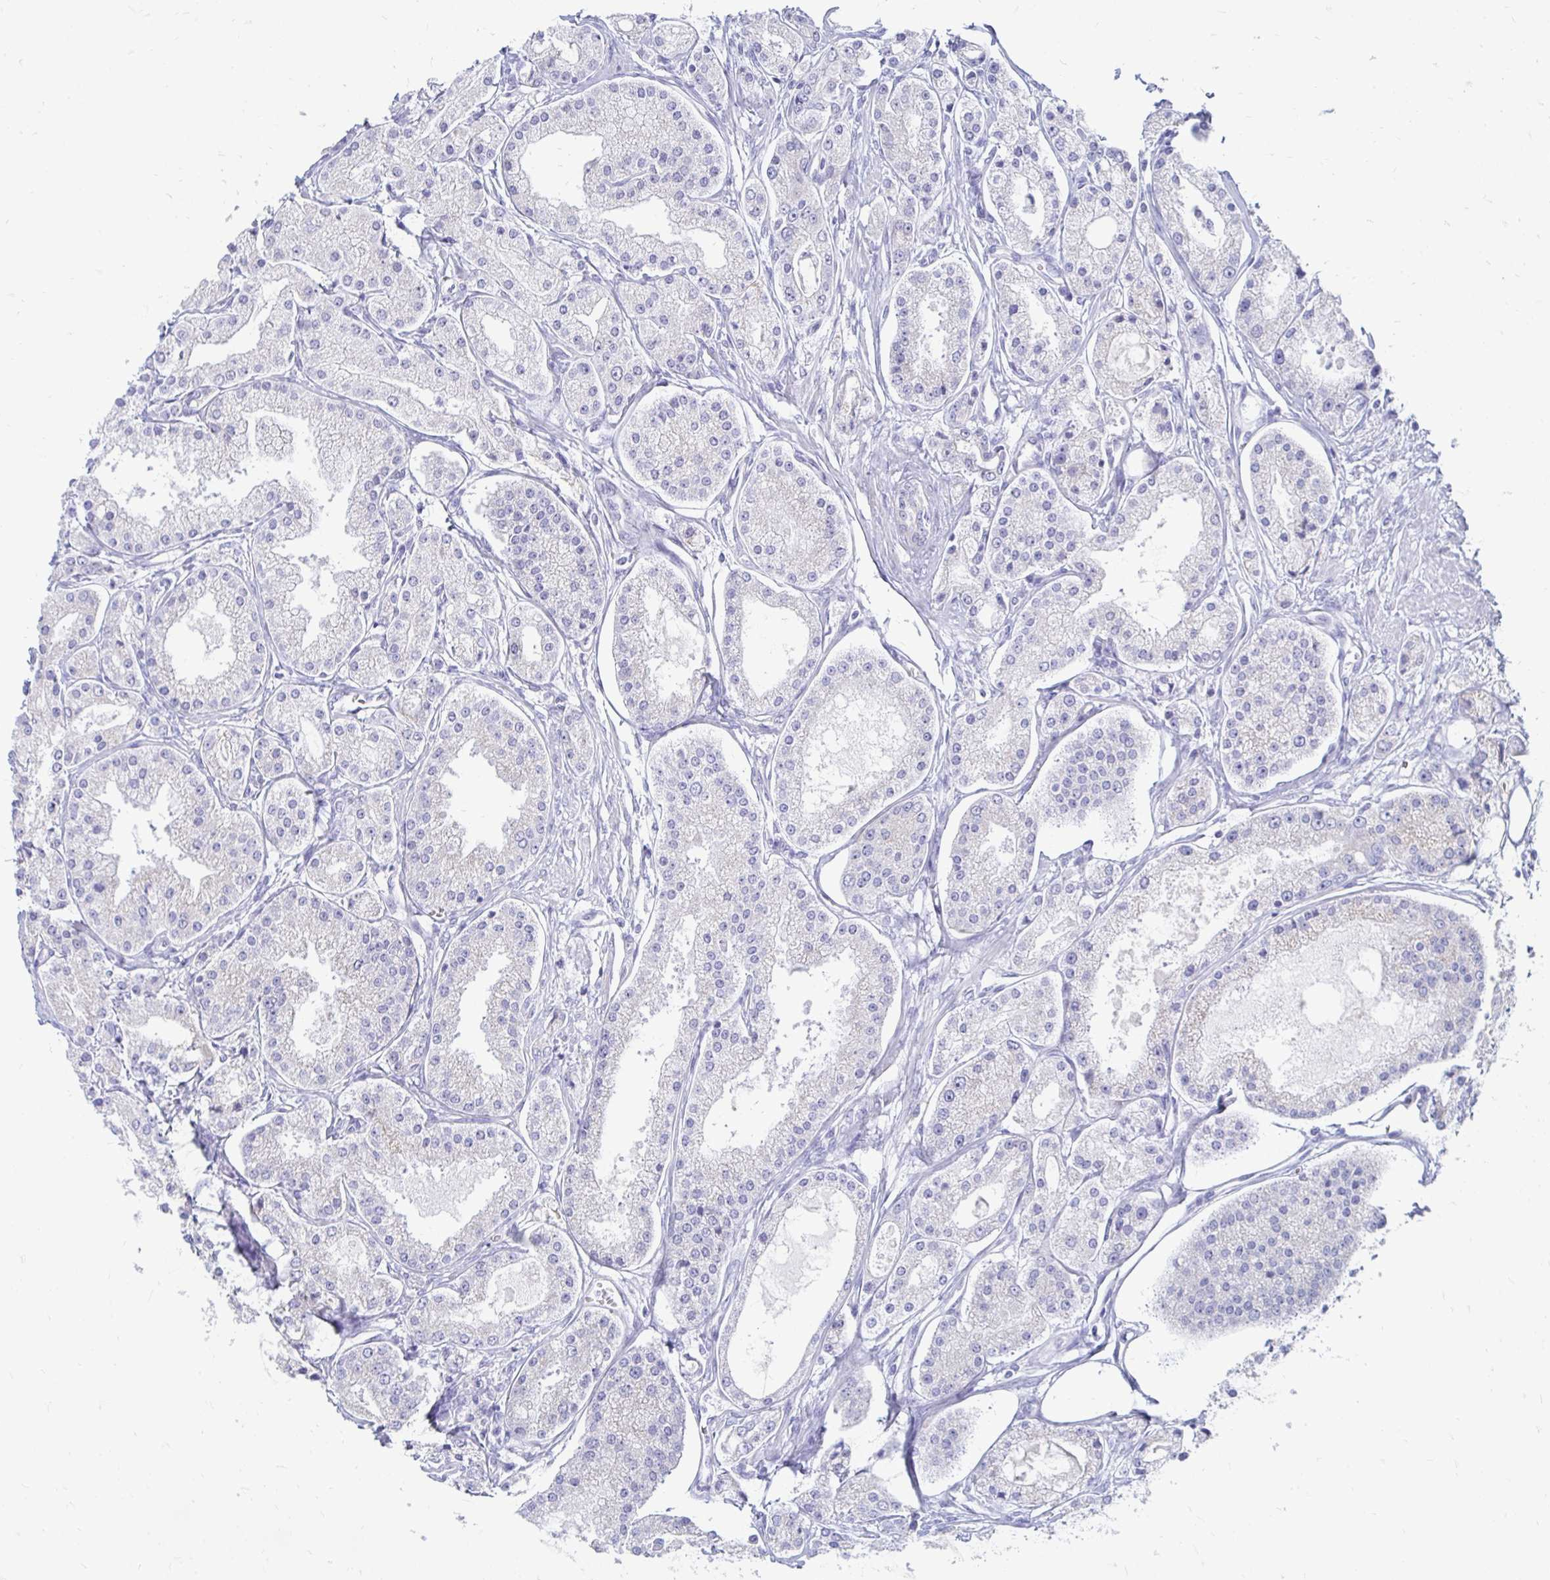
{"staining": {"intensity": "negative", "quantity": "none", "location": "none"}, "tissue": "prostate cancer", "cell_type": "Tumor cells", "image_type": "cancer", "snomed": [{"axis": "morphology", "description": "Adenocarcinoma, High grade"}, {"axis": "topography", "description": "Prostate"}], "caption": "Human prostate cancer (adenocarcinoma (high-grade)) stained for a protein using immunohistochemistry reveals no positivity in tumor cells.", "gene": "PEG10", "patient": {"sex": "male", "age": 66}}